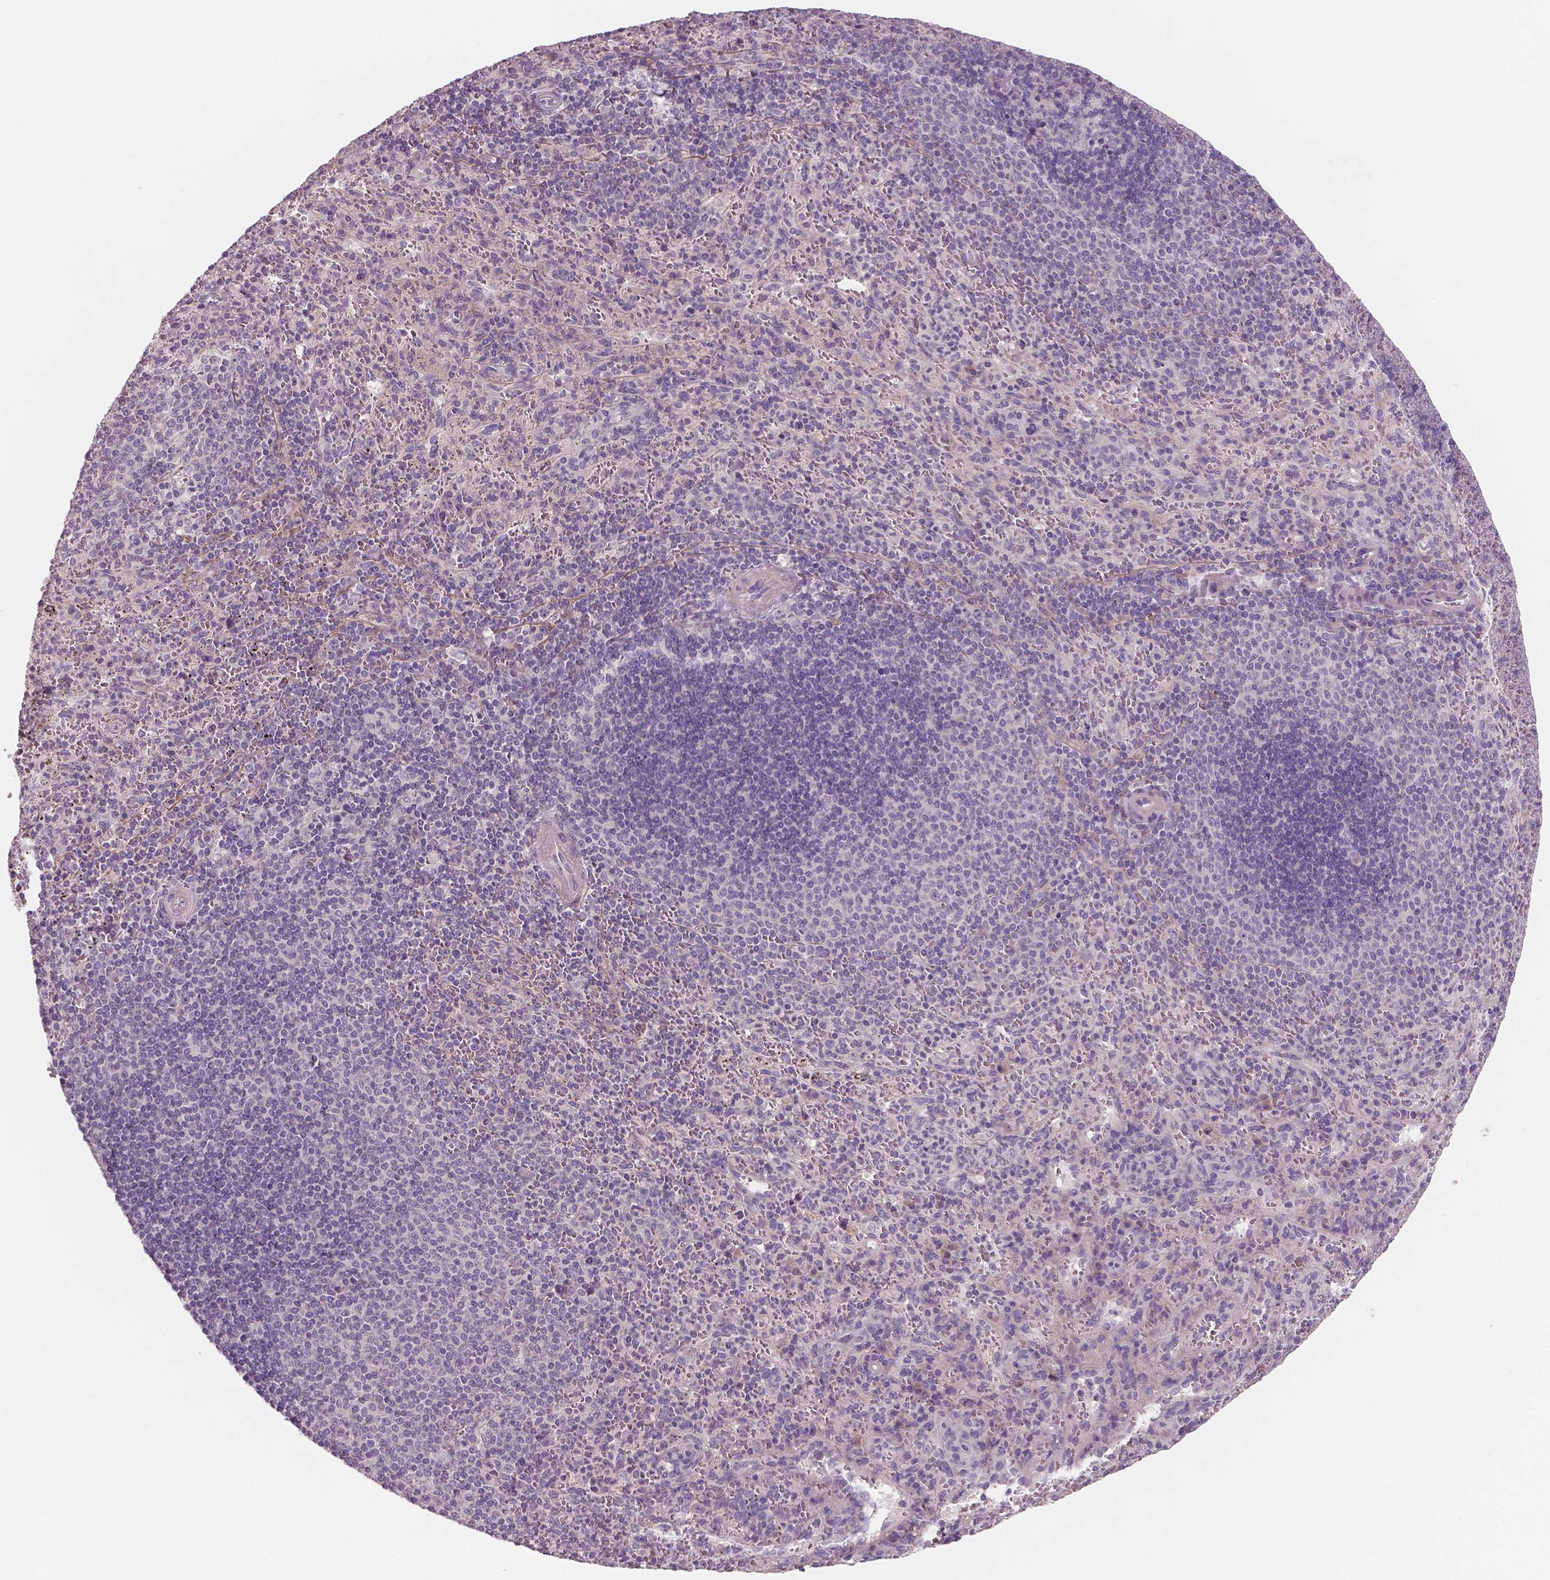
{"staining": {"intensity": "negative", "quantity": "none", "location": "none"}, "tissue": "spleen", "cell_type": "Cells in red pulp", "image_type": "normal", "snomed": [{"axis": "morphology", "description": "Normal tissue, NOS"}, {"axis": "topography", "description": "Spleen"}], "caption": "Spleen was stained to show a protein in brown. There is no significant staining in cells in red pulp.", "gene": "LSM14B", "patient": {"sex": "male", "age": 57}}